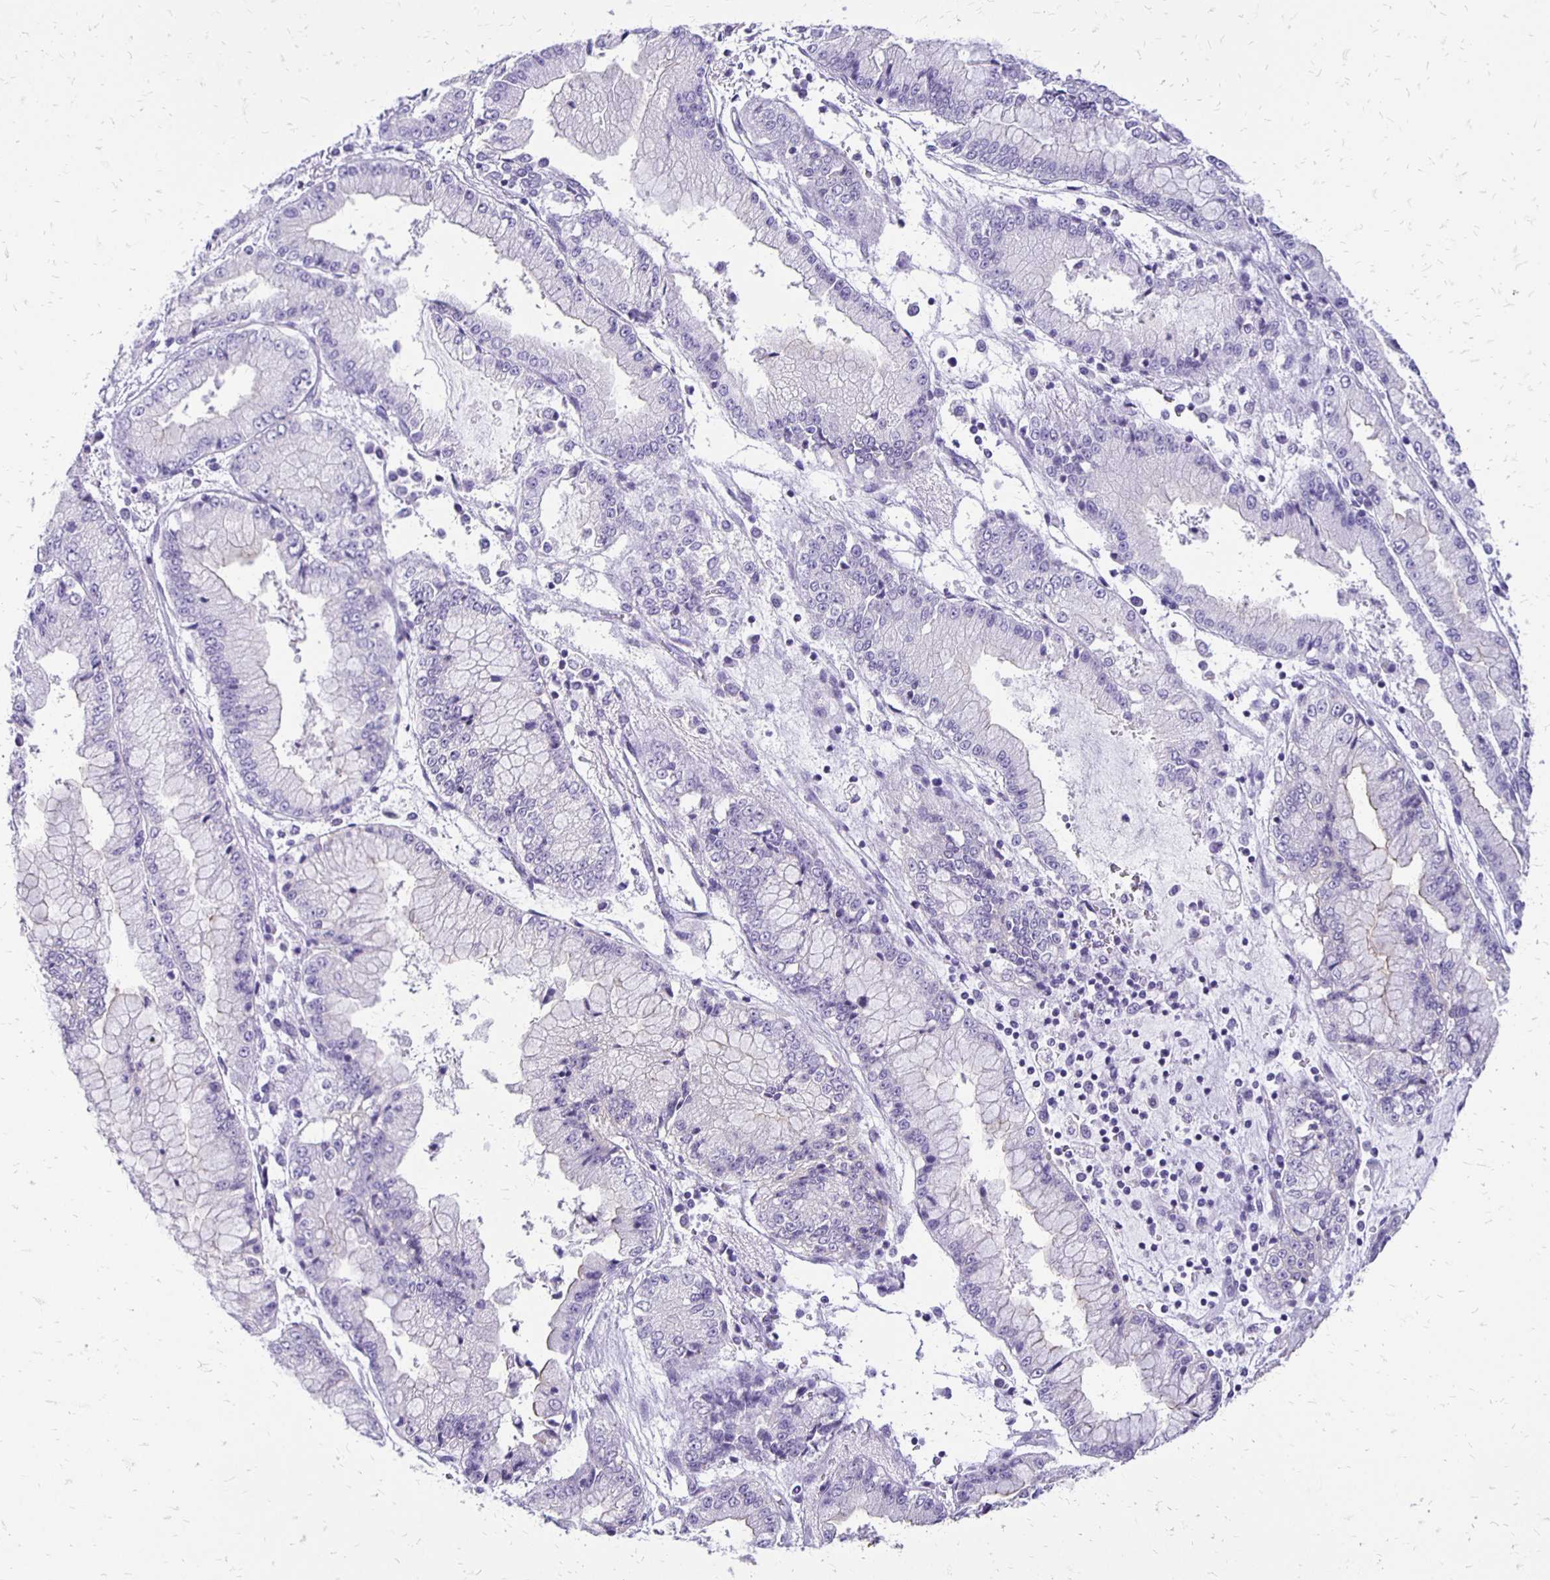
{"staining": {"intensity": "negative", "quantity": "none", "location": "none"}, "tissue": "stomach cancer", "cell_type": "Tumor cells", "image_type": "cancer", "snomed": [{"axis": "morphology", "description": "Adenocarcinoma, NOS"}, {"axis": "topography", "description": "Stomach, upper"}], "caption": "High power microscopy micrograph of an IHC micrograph of stomach adenocarcinoma, revealing no significant positivity in tumor cells.", "gene": "ANKRD45", "patient": {"sex": "female", "age": 74}}